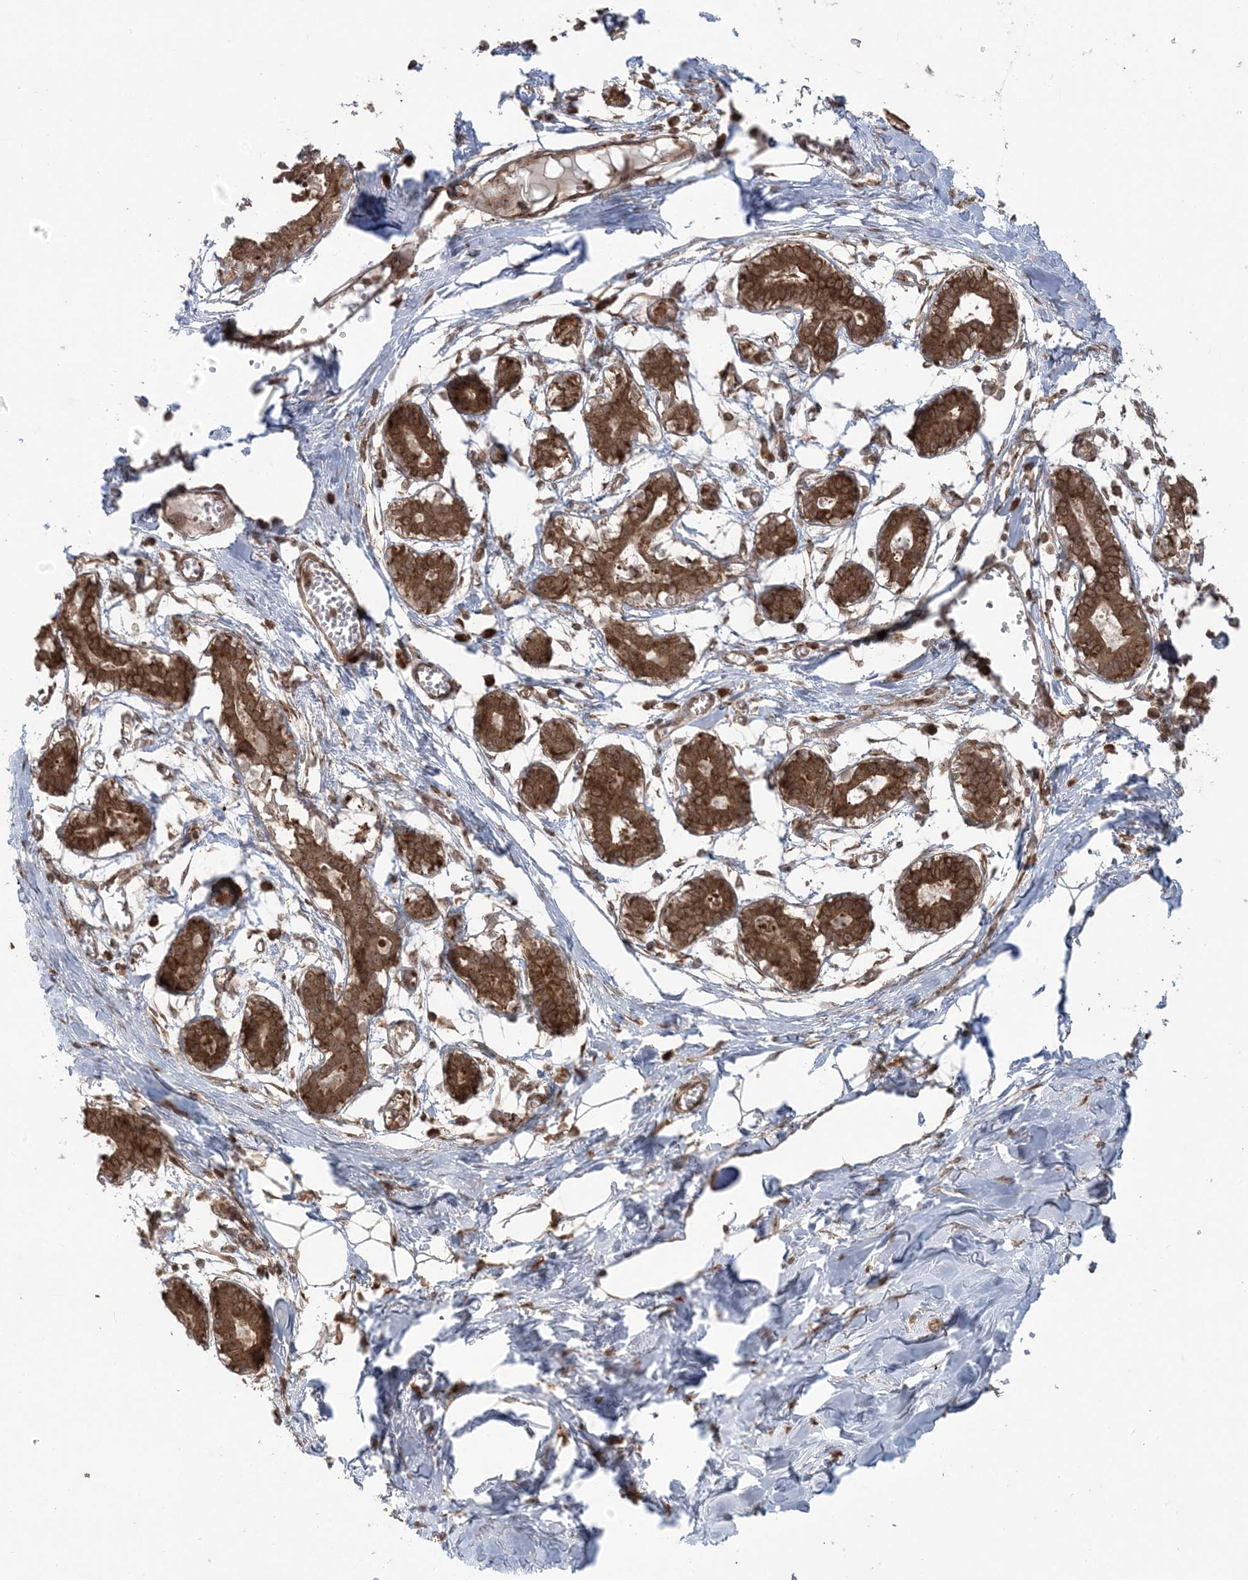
{"staining": {"intensity": "moderate", "quantity": "25%-75%", "location": "cytoplasmic/membranous"}, "tissue": "breast", "cell_type": "Adipocytes", "image_type": "normal", "snomed": [{"axis": "morphology", "description": "Normal tissue, NOS"}, {"axis": "topography", "description": "Breast"}], "caption": "Immunohistochemistry histopathology image of benign human breast stained for a protein (brown), which exhibits medium levels of moderate cytoplasmic/membranous expression in about 25%-75% of adipocytes.", "gene": "DDX19B", "patient": {"sex": "female", "age": 27}}